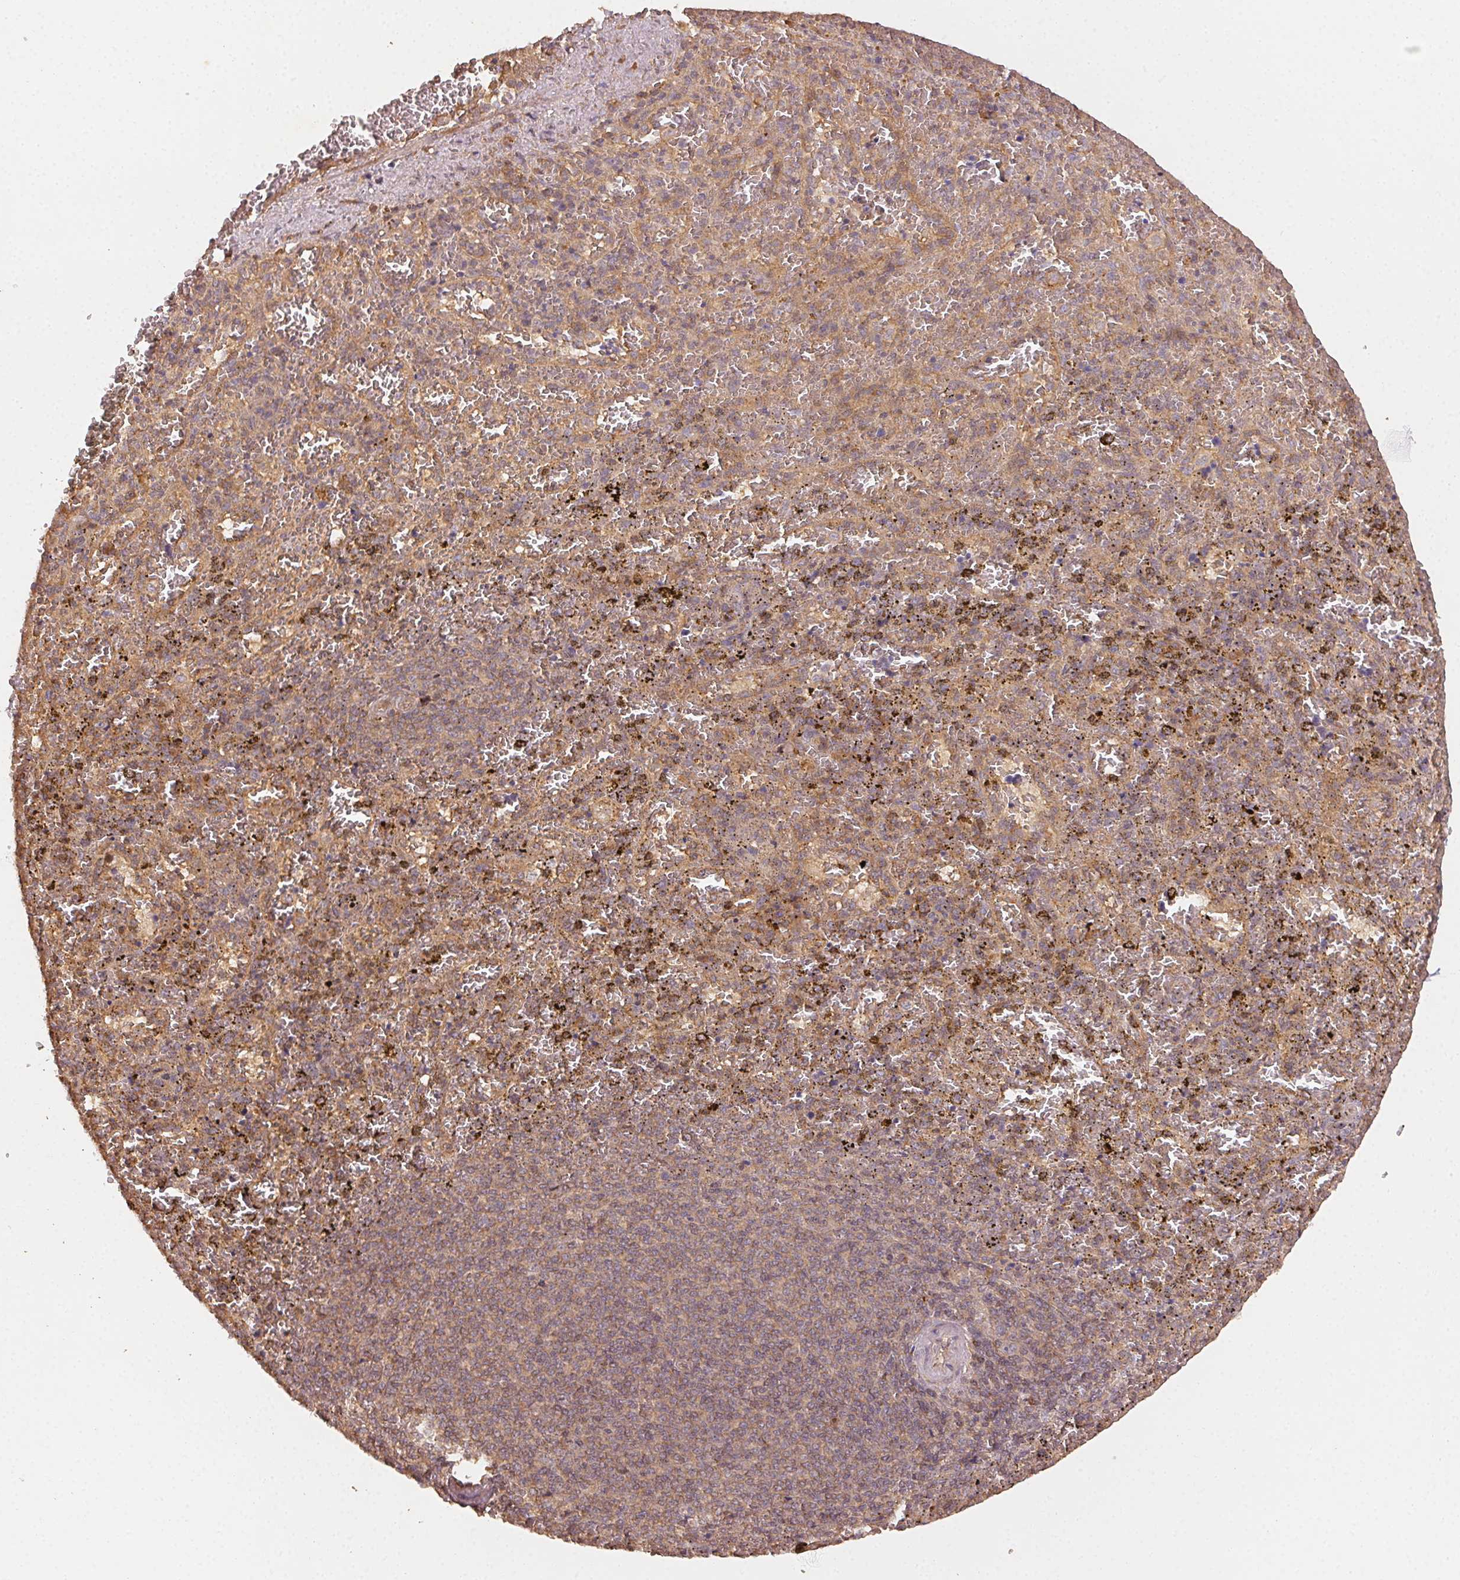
{"staining": {"intensity": "weak", "quantity": "25%-75%", "location": "cytoplasmic/membranous"}, "tissue": "spleen", "cell_type": "Cells in red pulp", "image_type": "normal", "snomed": [{"axis": "morphology", "description": "Normal tissue, NOS"}, {"axis": "topography", "description": "Spleen"}], "caption": "A high-resolution histopathology image shows immunohistochemistry (IHC) staining of normal spleen, which displays weak cytoplasmic/membranous positivity in about 25%-75% of cells in red pulp.", "gene": "RALA", "patient": {"sex": "female", "age": 50}}